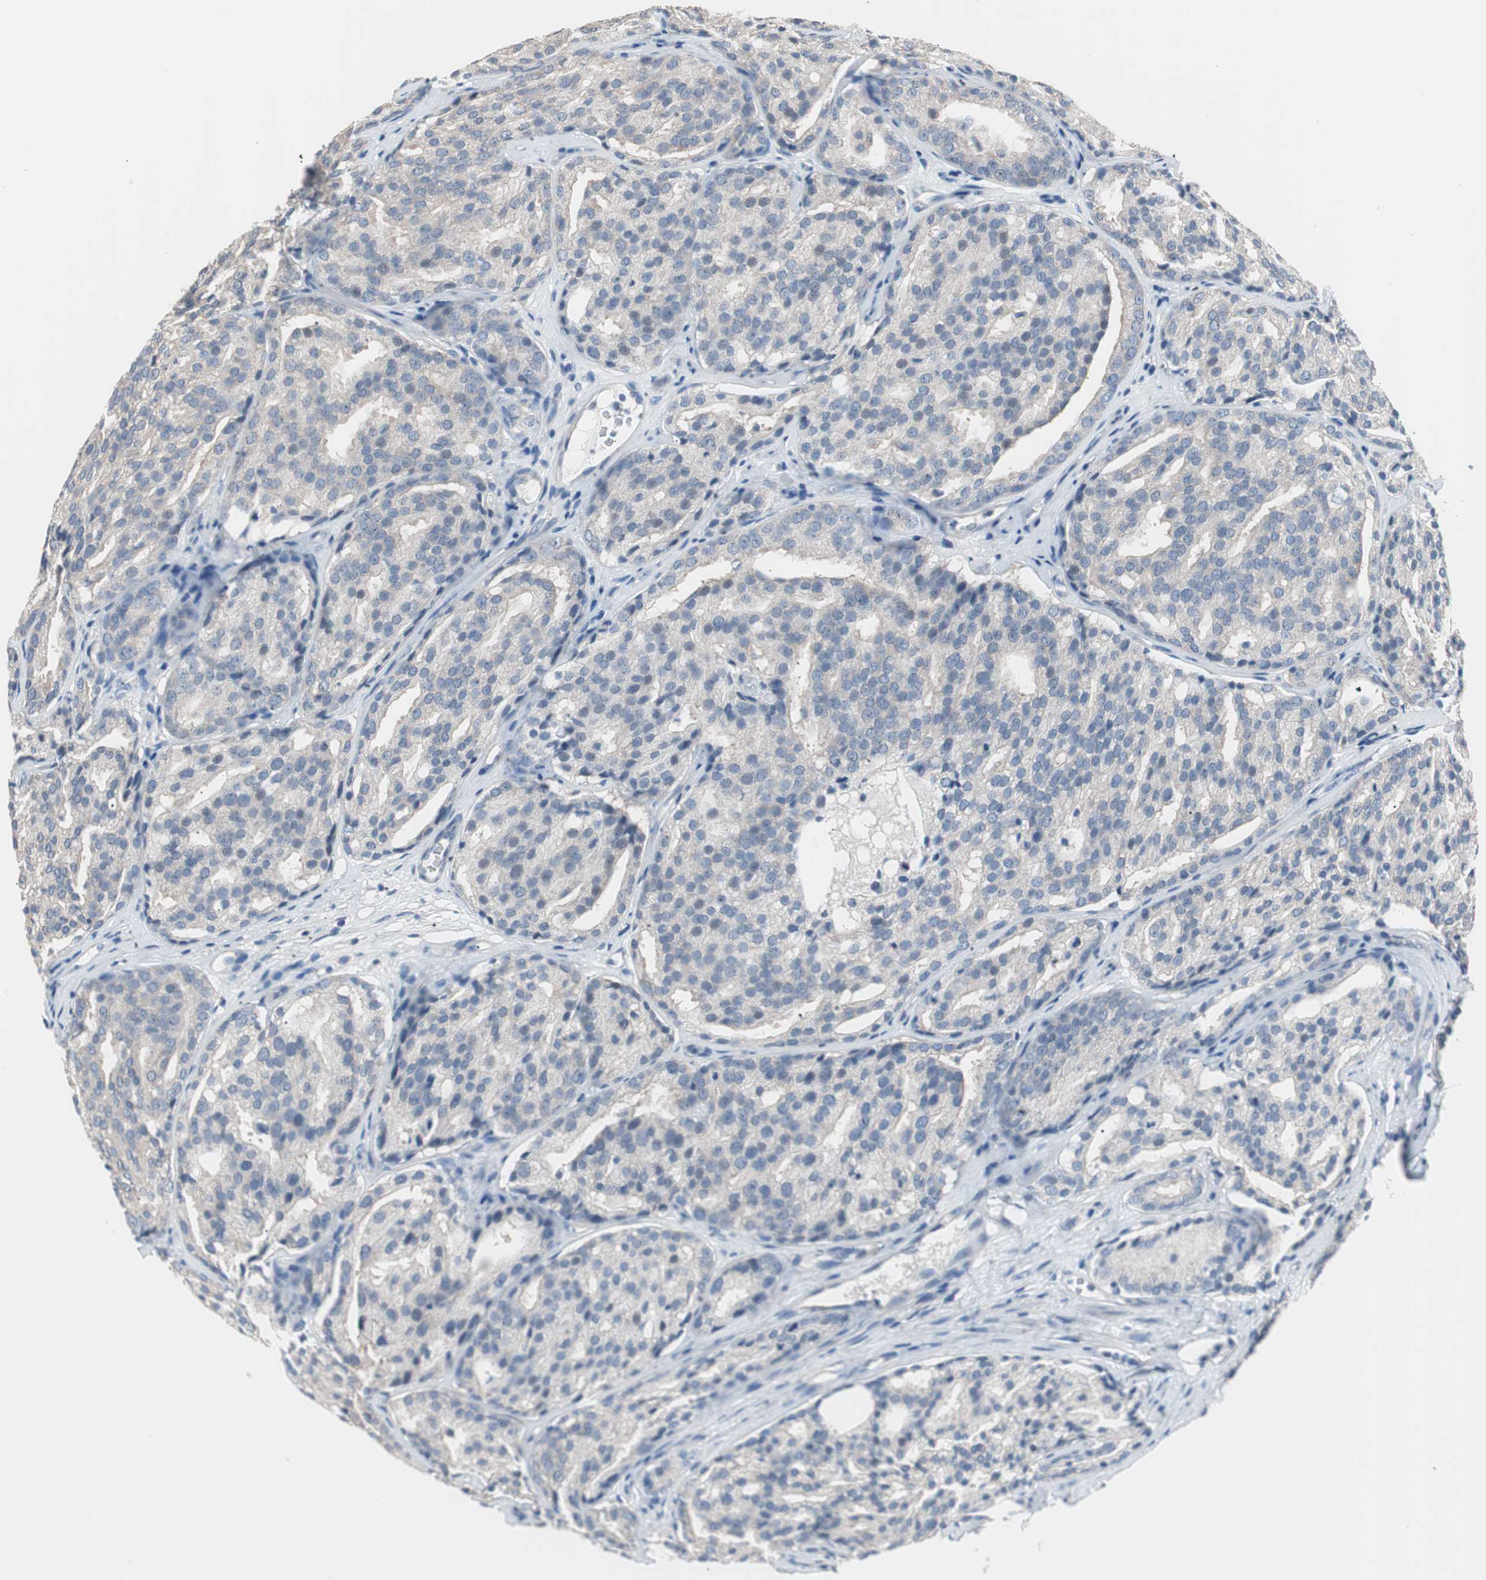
{"staining": {"intensity": "negative", "quantity": "none", "location": "none"}, "tissue": "prostate cancer", "cell_type": "Tumor cells", "image_type": "cancer", "snomed": [{"axis": "morphology", "description": "Adenocarcinoma, High grade"}, {"axis": "topography", "description": "Prostate"}], "caption": "A high-resolution micrograph shows immunohistochemistry (IHC) staining of prostate cancer (high-grade adenocarcinoma), which demonstrates no significant expression in tumor cells.", "gene": "VIL1", "patient": {"sex": "male", "age": 64}}